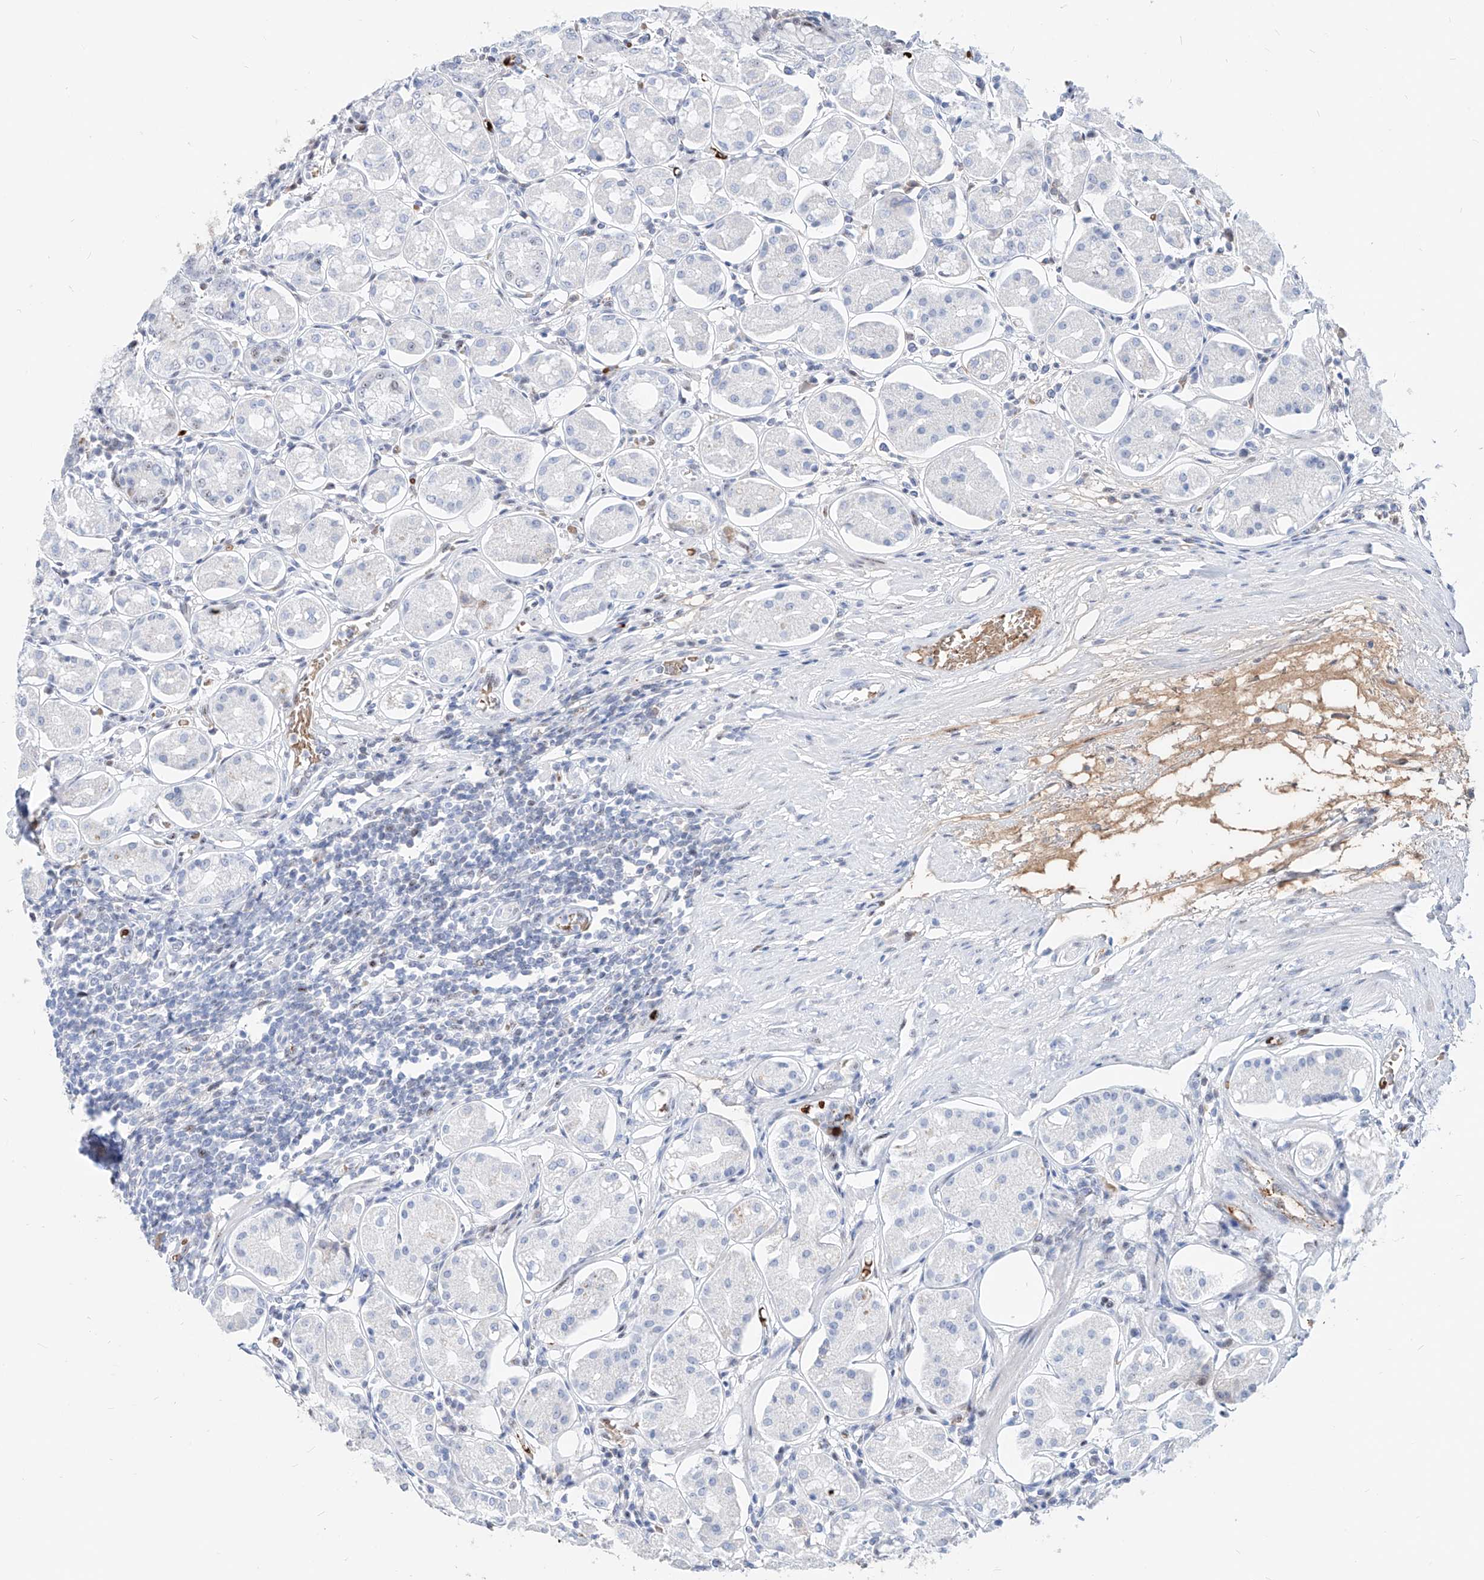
{"staining": {"intensity": "moderate", "quantity": "<25%", "location": "nuclear"}, "tissue": "stomach", "cell_type": "Glandular cells", "image_type": "normal", "snomed": [{"axis": "morphology", "description": "Normal tissue, NOS"}, {"axis": "topography", "description": "Stomach, lower"}], "caption": "Immunohistochemical staining of unremarkable human stomach demonstrates <25% levels of moderate nuclear protein staining in about <25% of glandular cells. (DAB IHC, brown staining for protein, blue staining for nuclei).", "gene": "ZFP42", "patient": {"sex": "female", "age": 56}}